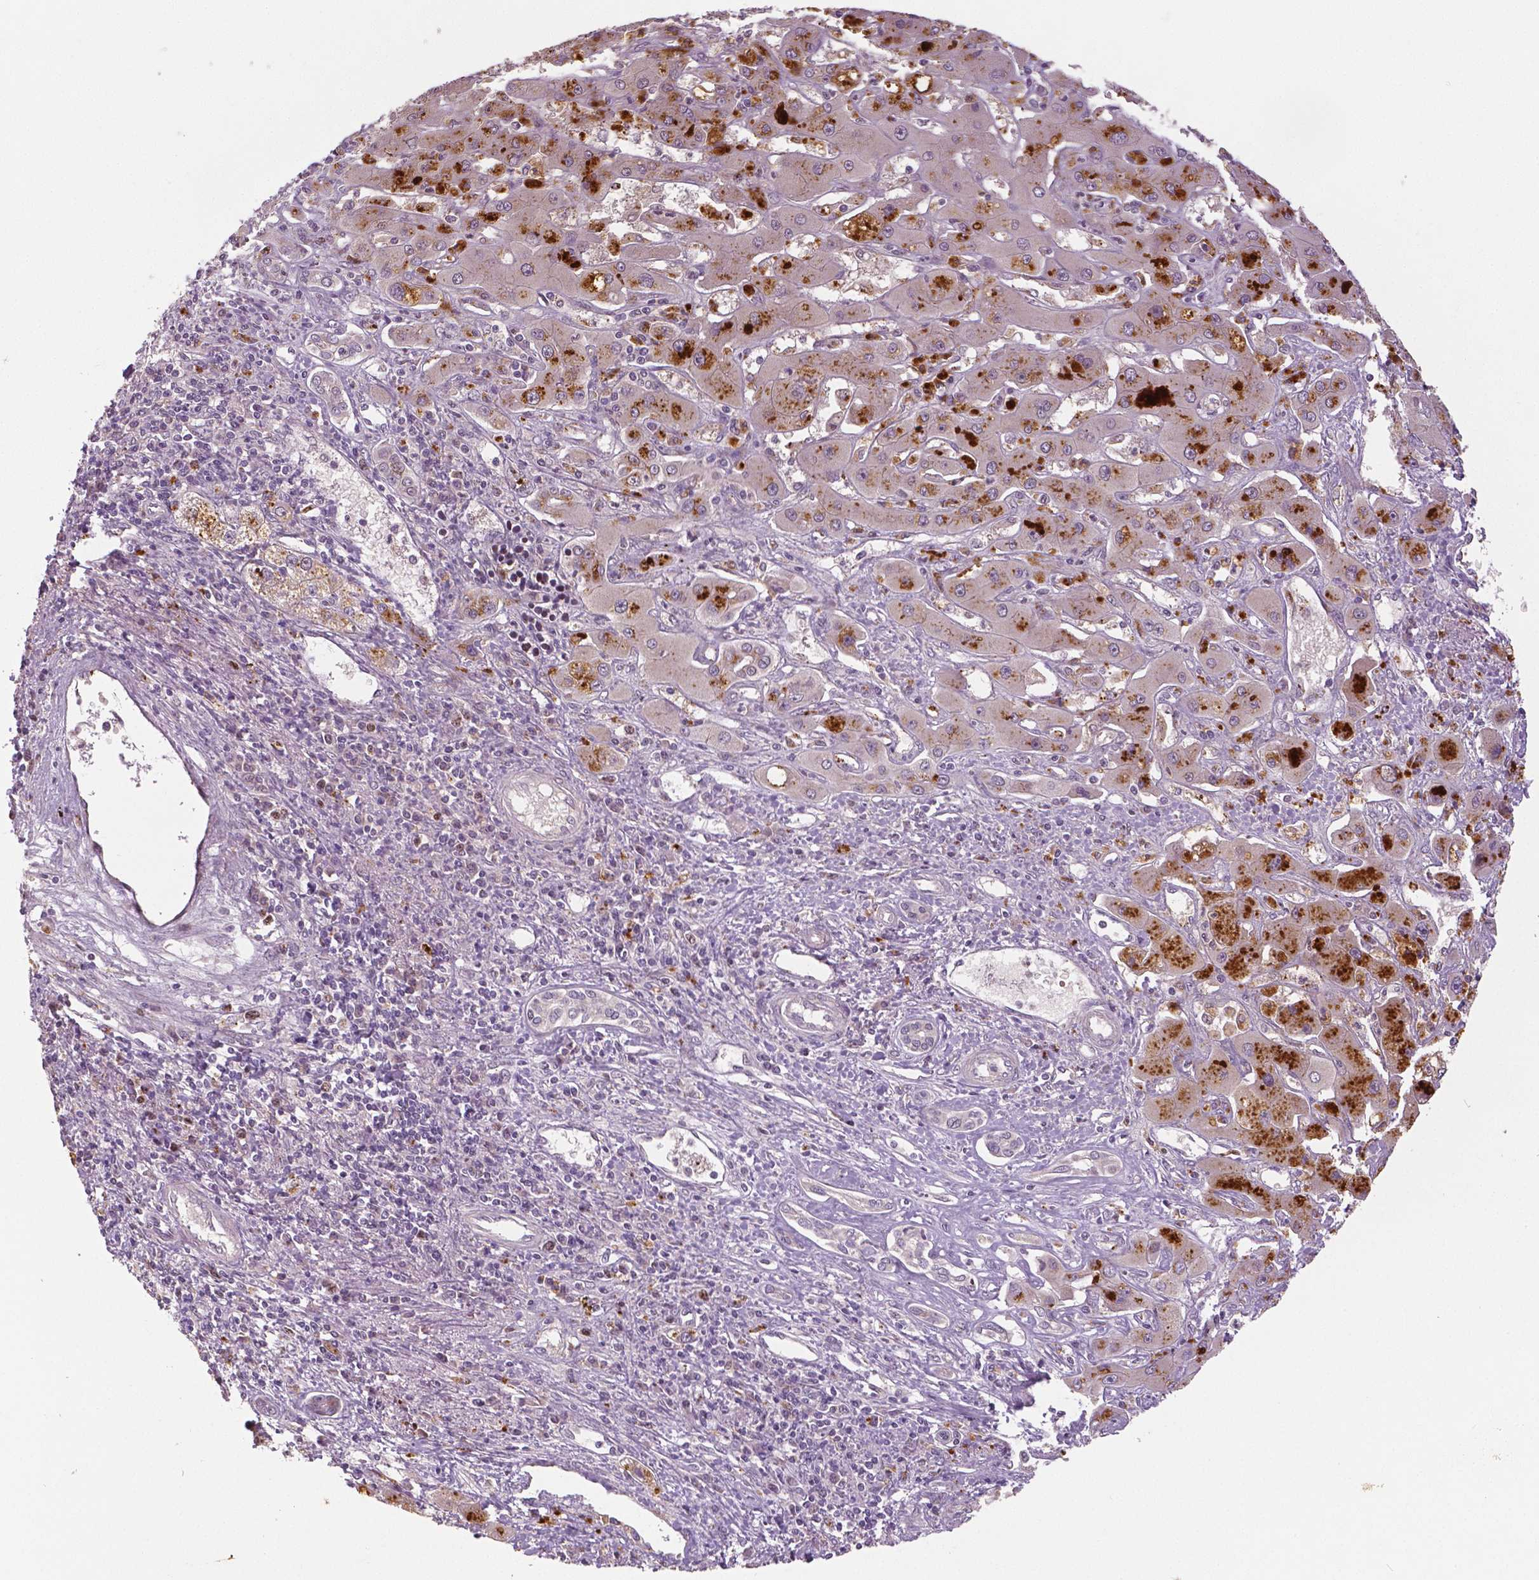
{"staining": {"intensity": "negative", "quantity": "none", "location": "none"}, "tissue": "liver cancer", "cell_type": "Tumor cells", "image_type": "cancer", "snomed": [{"axis": "morphology", "description": "Cholangiocarcinoma"}, {"axis": "topography", "description": "Liver"}], "caption": "Tumor cells are negative for protein expression in human liver cancer (cholangiocarcinoma).", "gene": "MKI67", "patient": {"sex": "male", "age": 67}}